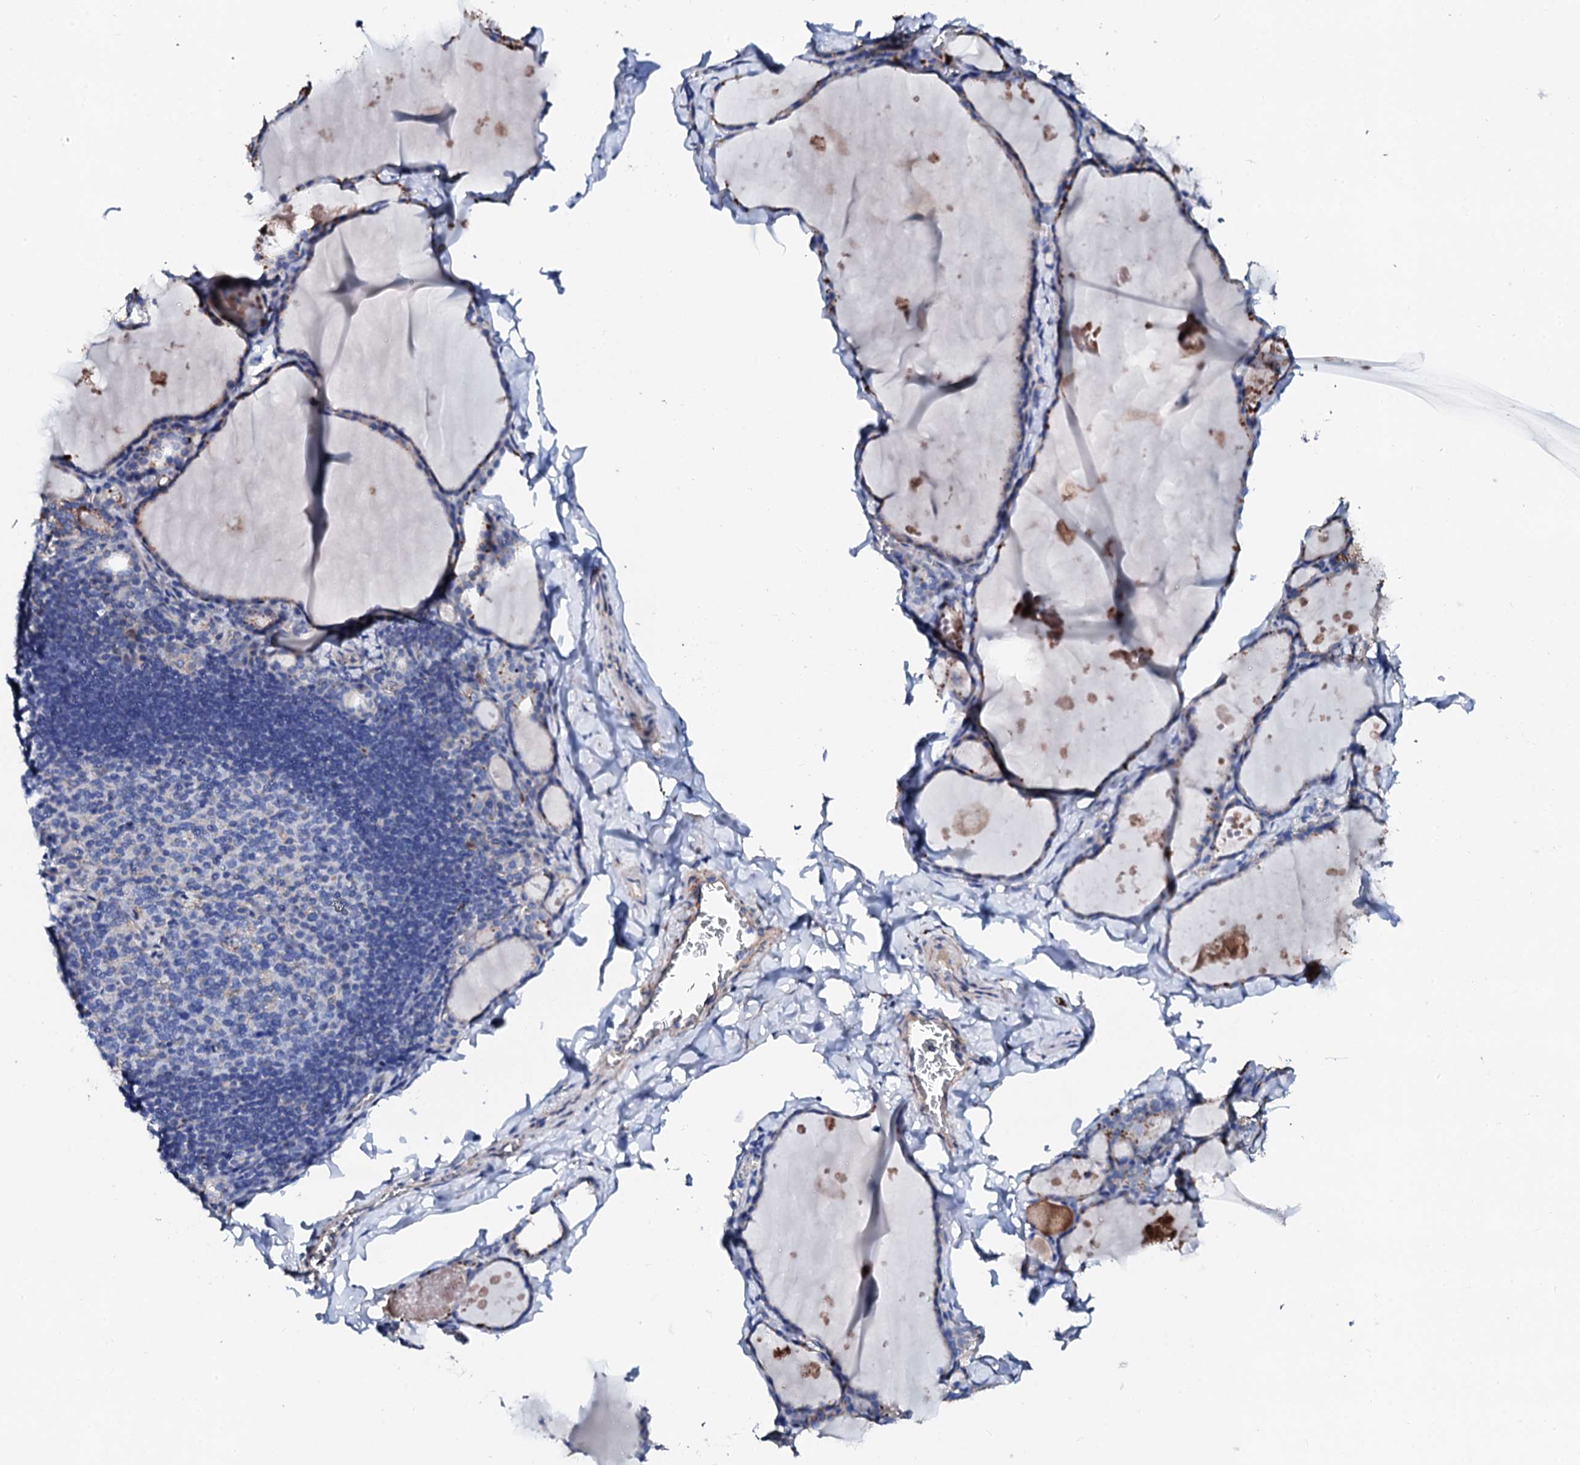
{"staining": {"intensity": "negative", "quantity": "none", "location": "none"}, "tissue": "thyroid gland", "cell_type": "Glandular cells", "image_type": "normal", "snomed": [{"axis": "morphology", "description": "Normal tissue, NOS"}, {"axis": "topography", "description": "Thyroid gland"}], "caption": "The image exhibits no staining of glandular cells in normal thyroid gland. The staining was performed using DAB to visualize the protein expression in brown, while the nuclei were stained in blue with hematoxylin (Magnification: 20x).", "gene": "KLHL32", "patient": {"sex": "male", "age": 56}}